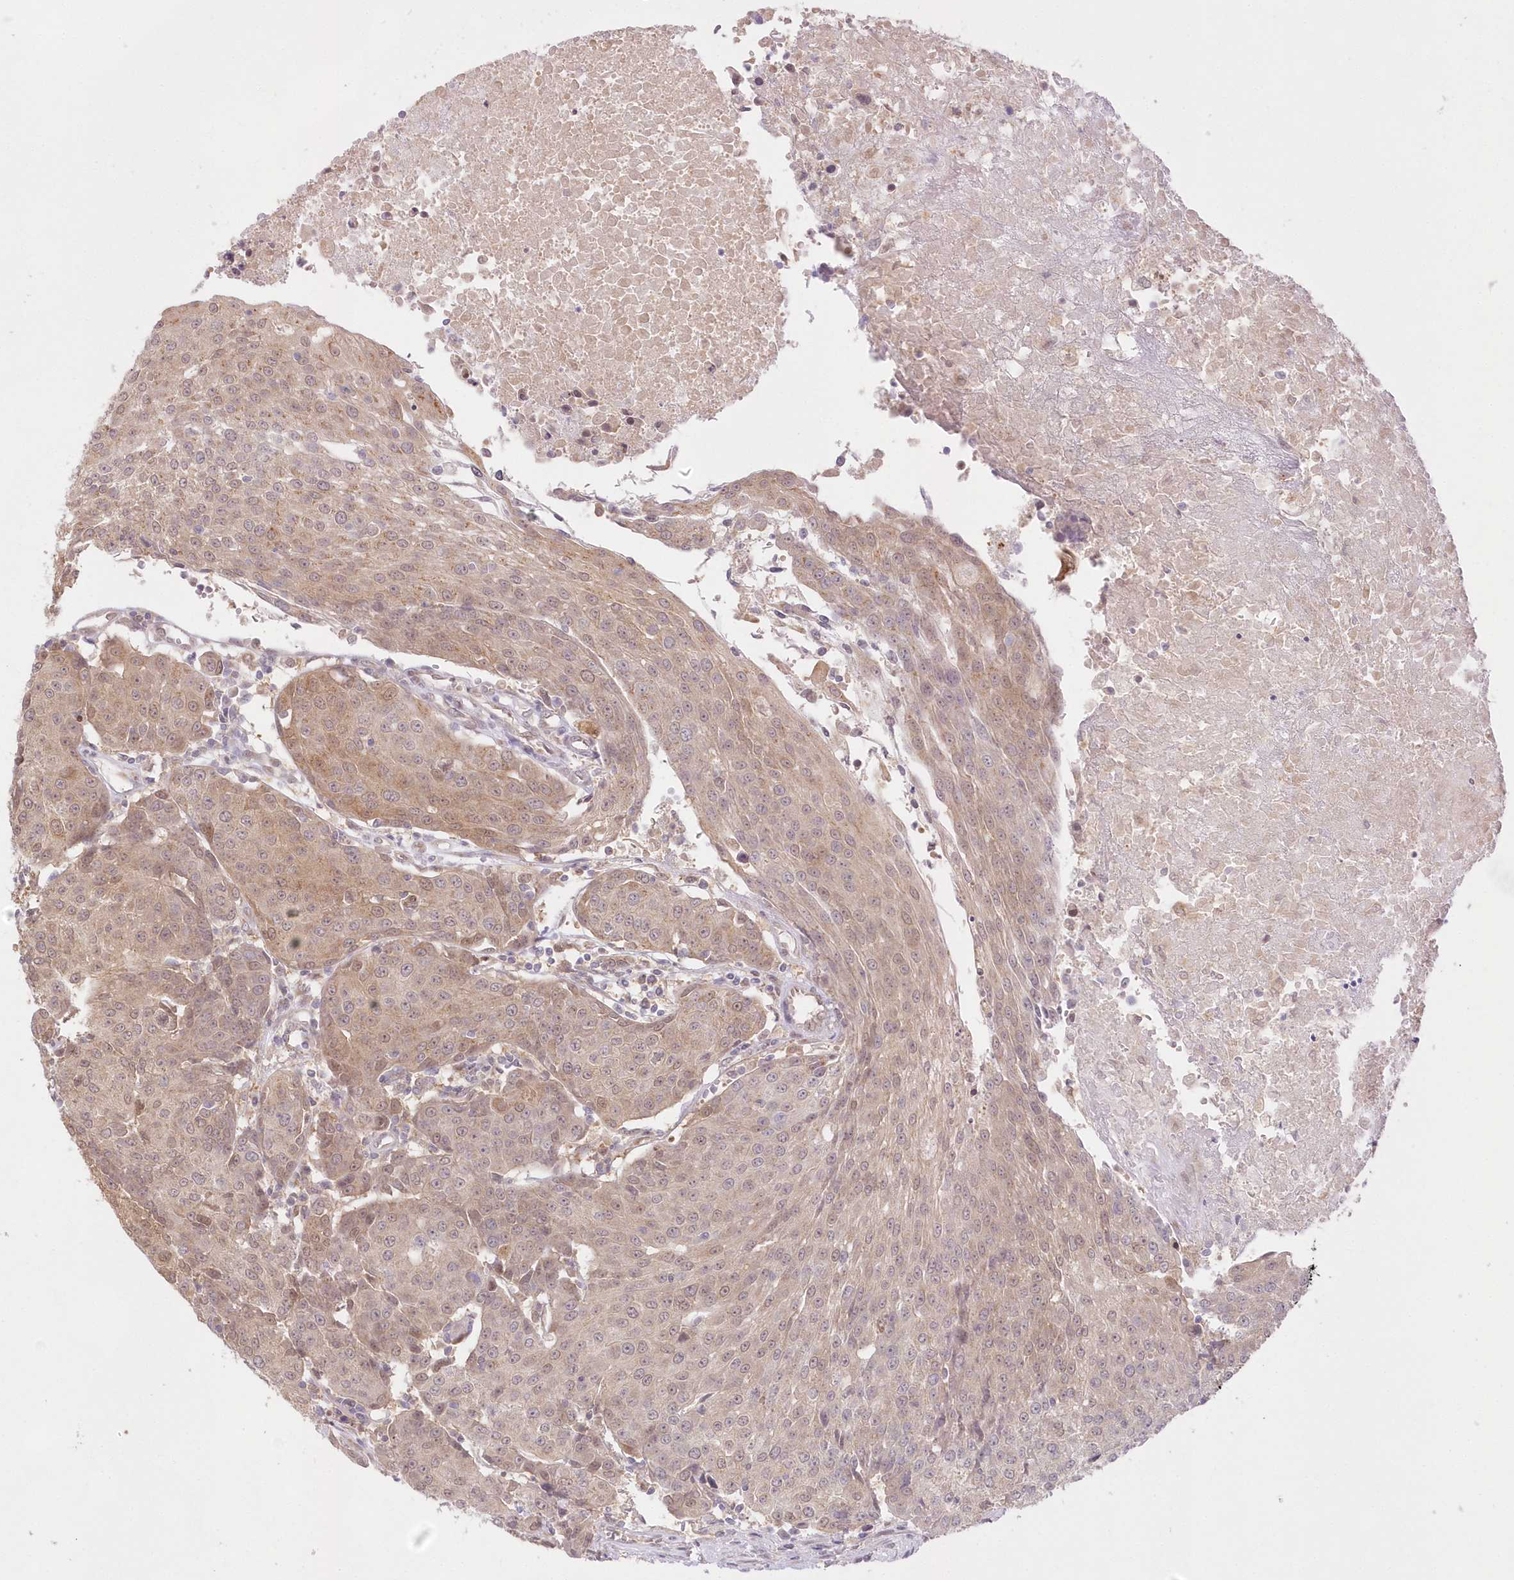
{"staining": {"intensity": "weak", "quantity": ">75%", "location": "cytoplasmic/membranous,nuclear"}, "tissue": "urothelial cancer", "cell_type": "Tumor cells", "image_type": "cancer", "snomed": [{"axis": "morphology", "description": "Urothelial carcinoma, High grade"}, {"axis": "topography", "description": "Urinary bladder"}], "caption": "Immunohistochemical staining of urothelial cancer shows weak cytoplasmic/membranous and nuclear protein positivity in approximately >75% of tumor cells.", "gene": "RNPEP", "patient": {"sex": "female", "age": 85}}